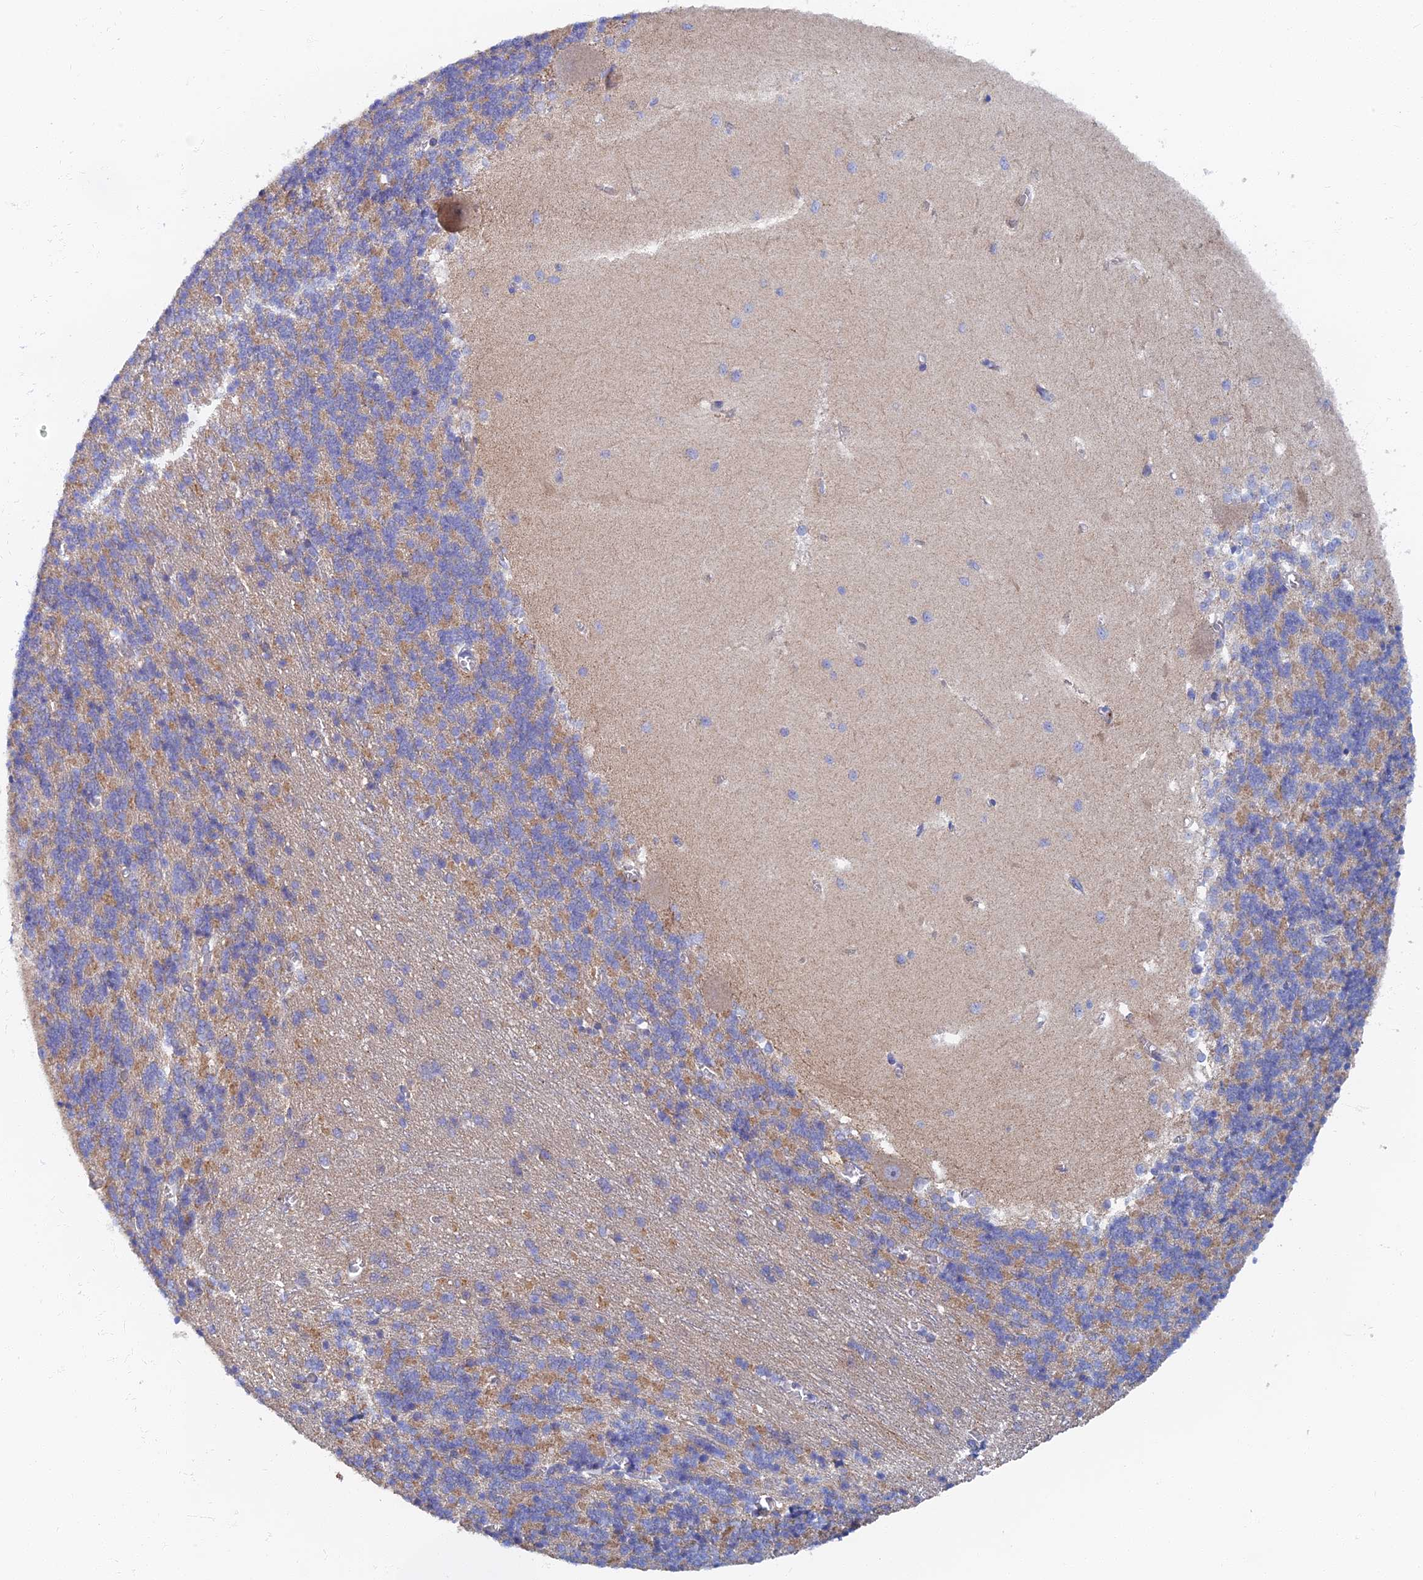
{"staining": {"intensity": "moderate", "quantity": "25%-75%", "location": "cytoplasmic/membranous"}, "tissue": "cerebellum", "cell_type": "Cells in granular layer", "image_type": "normal", "snomed": [{"axis": "morphology", "description": "Normal tissue, NOS"}, {"axis": "topography", "description": "Cerebellum"}], "caption": "DAB (3,3'-diaminobenzidine) immunohistochemical staining of normal human cerebellum exhibits moderate cytoplasmic/membranous protein staining in about 25%-75% of cells in granular layer.", "gene": "TMEM44", "patient": {"sex": "male", "age": 37}}